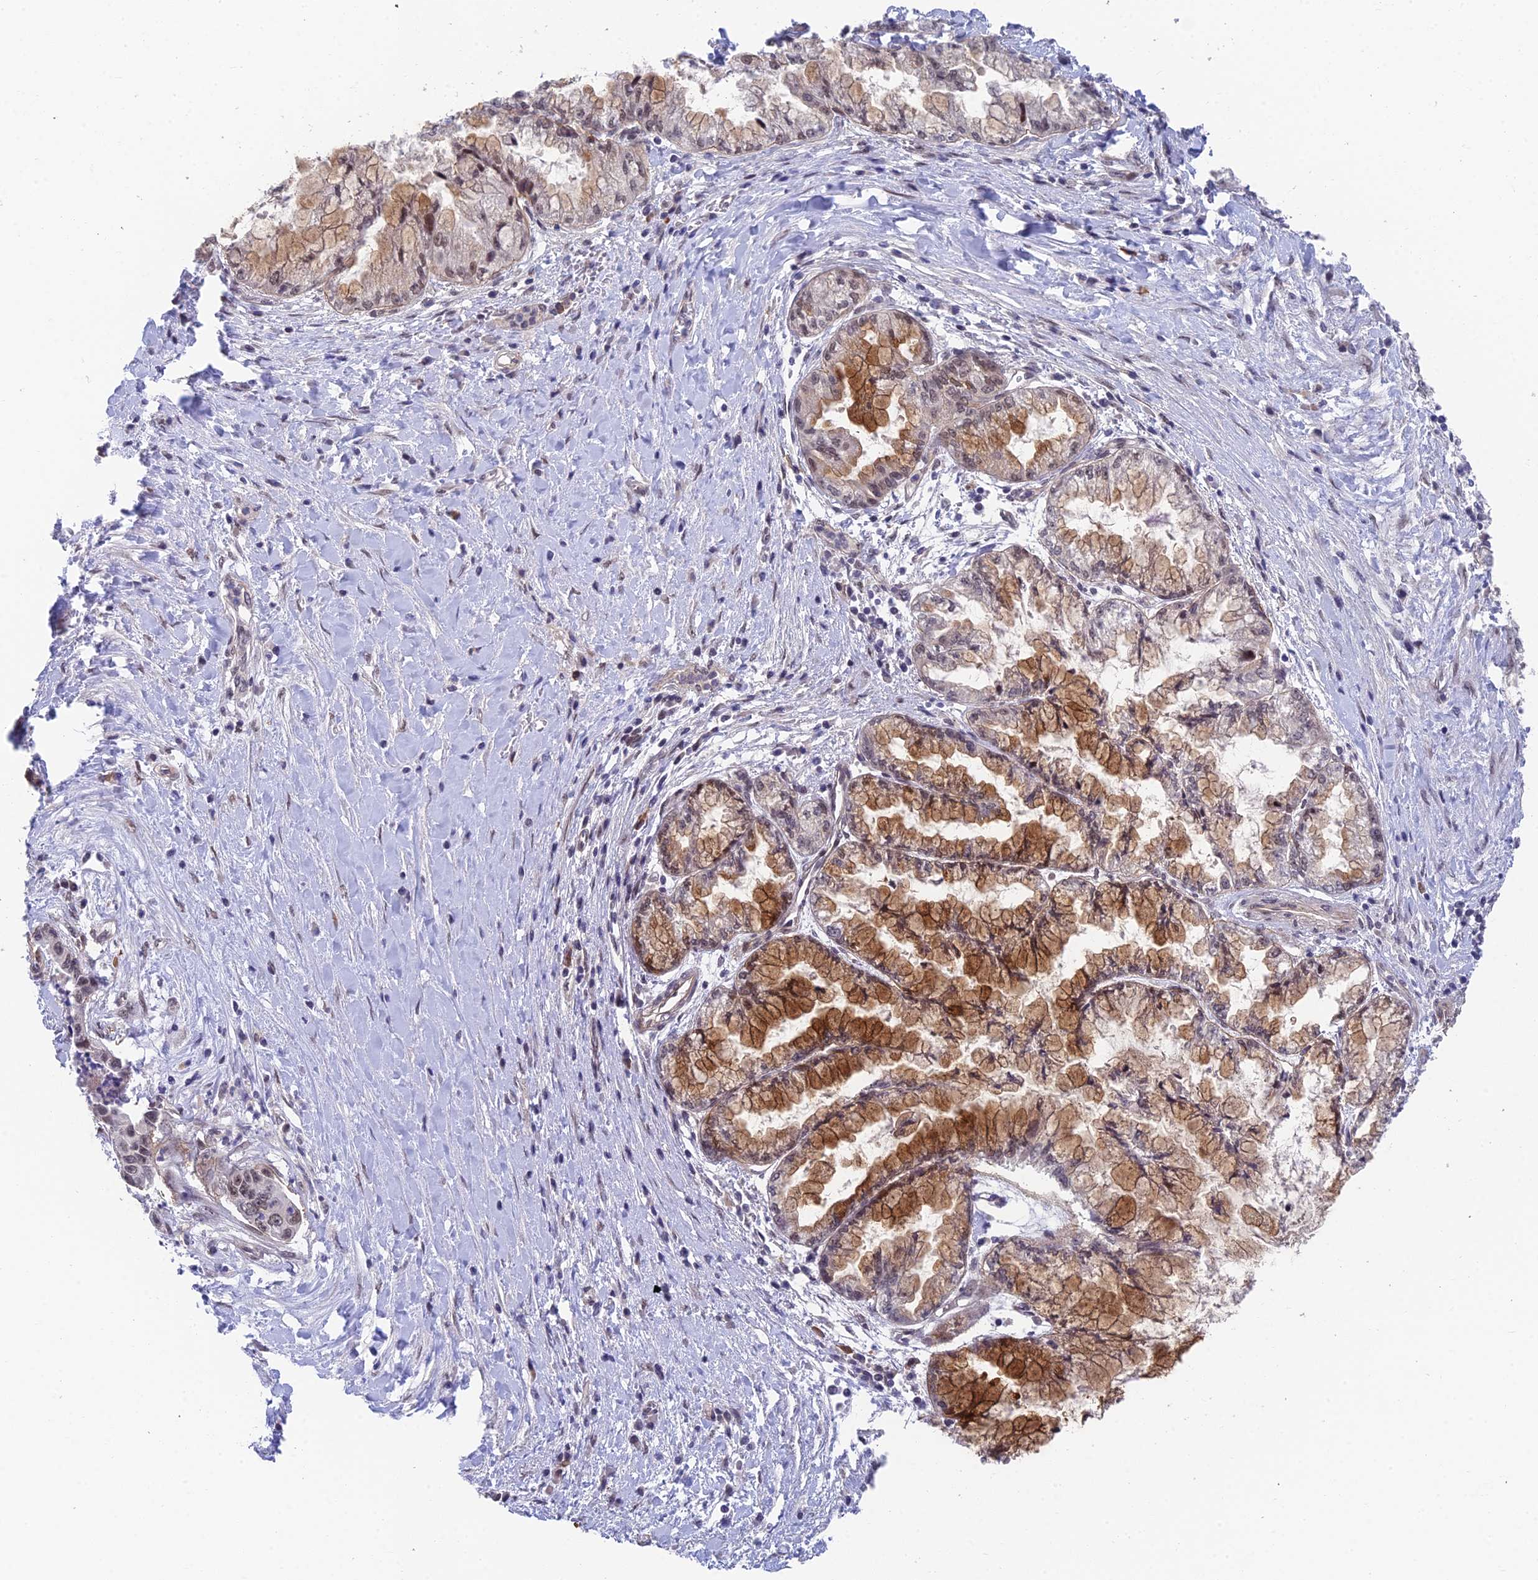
{"staining": {"intensity": "moderate", "quantity": "25%-75%", "location": "cytoplasmic/membranous"}, "tissue": "pancreatic cancer", "cell_type": "Tumor cells", "image_type": "cancer", "snomed": [{"axis": "morphology", "description": "Adenocarcinoma, NOS"}, {"axis": "topography", "description": "Pancreas"}], "caption": "Immunohistochemical staining of human pancreatic cancer displays medium levels of moderate cytoplasmic/membranous protein positivity in about 25%-75% of tumor cells.", "gene": "NSMCE1", "patient": {"sex": "male", "age": 73}}